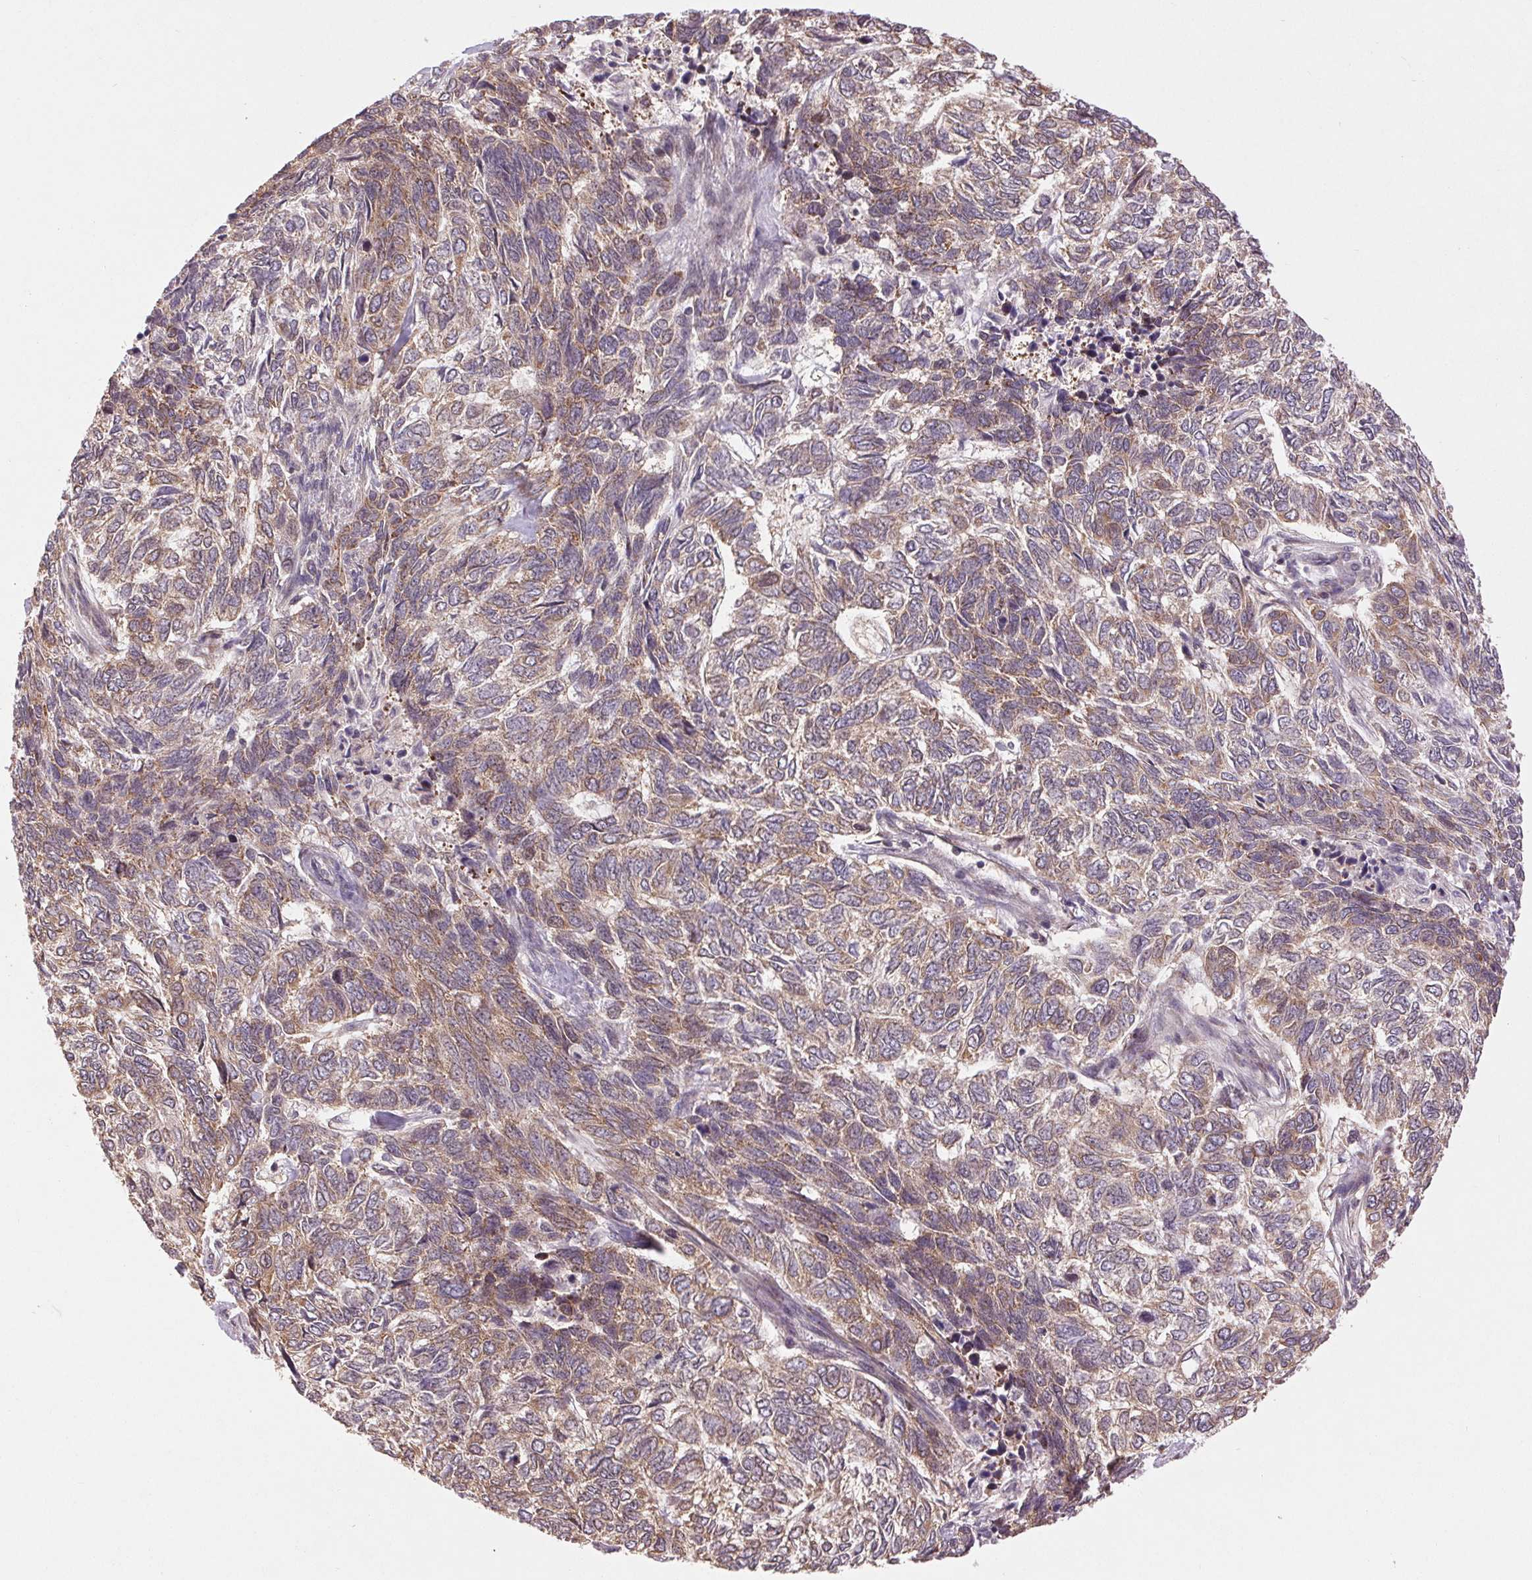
{"staining": {"intensity": "weak", "quantity": ">75%", "location": "cytoplasmic/membranous"}, "tissue": "skin cancer", "cell_type": "Tumor cells", "image_type": "cancer", "snomed": [{"axis": "morphology", "description": "Basal cell carcinoma"}, {"axis": "topography", "description": "Skin"}], "caption": "Protein expression analysis of skin basal cell carcinoma exhibits weak cytoplasmic/membranous staining in about >75% of tumor cells.", "gene": "BTF3L4", "patient": {"sex": "female", "age": 65}}